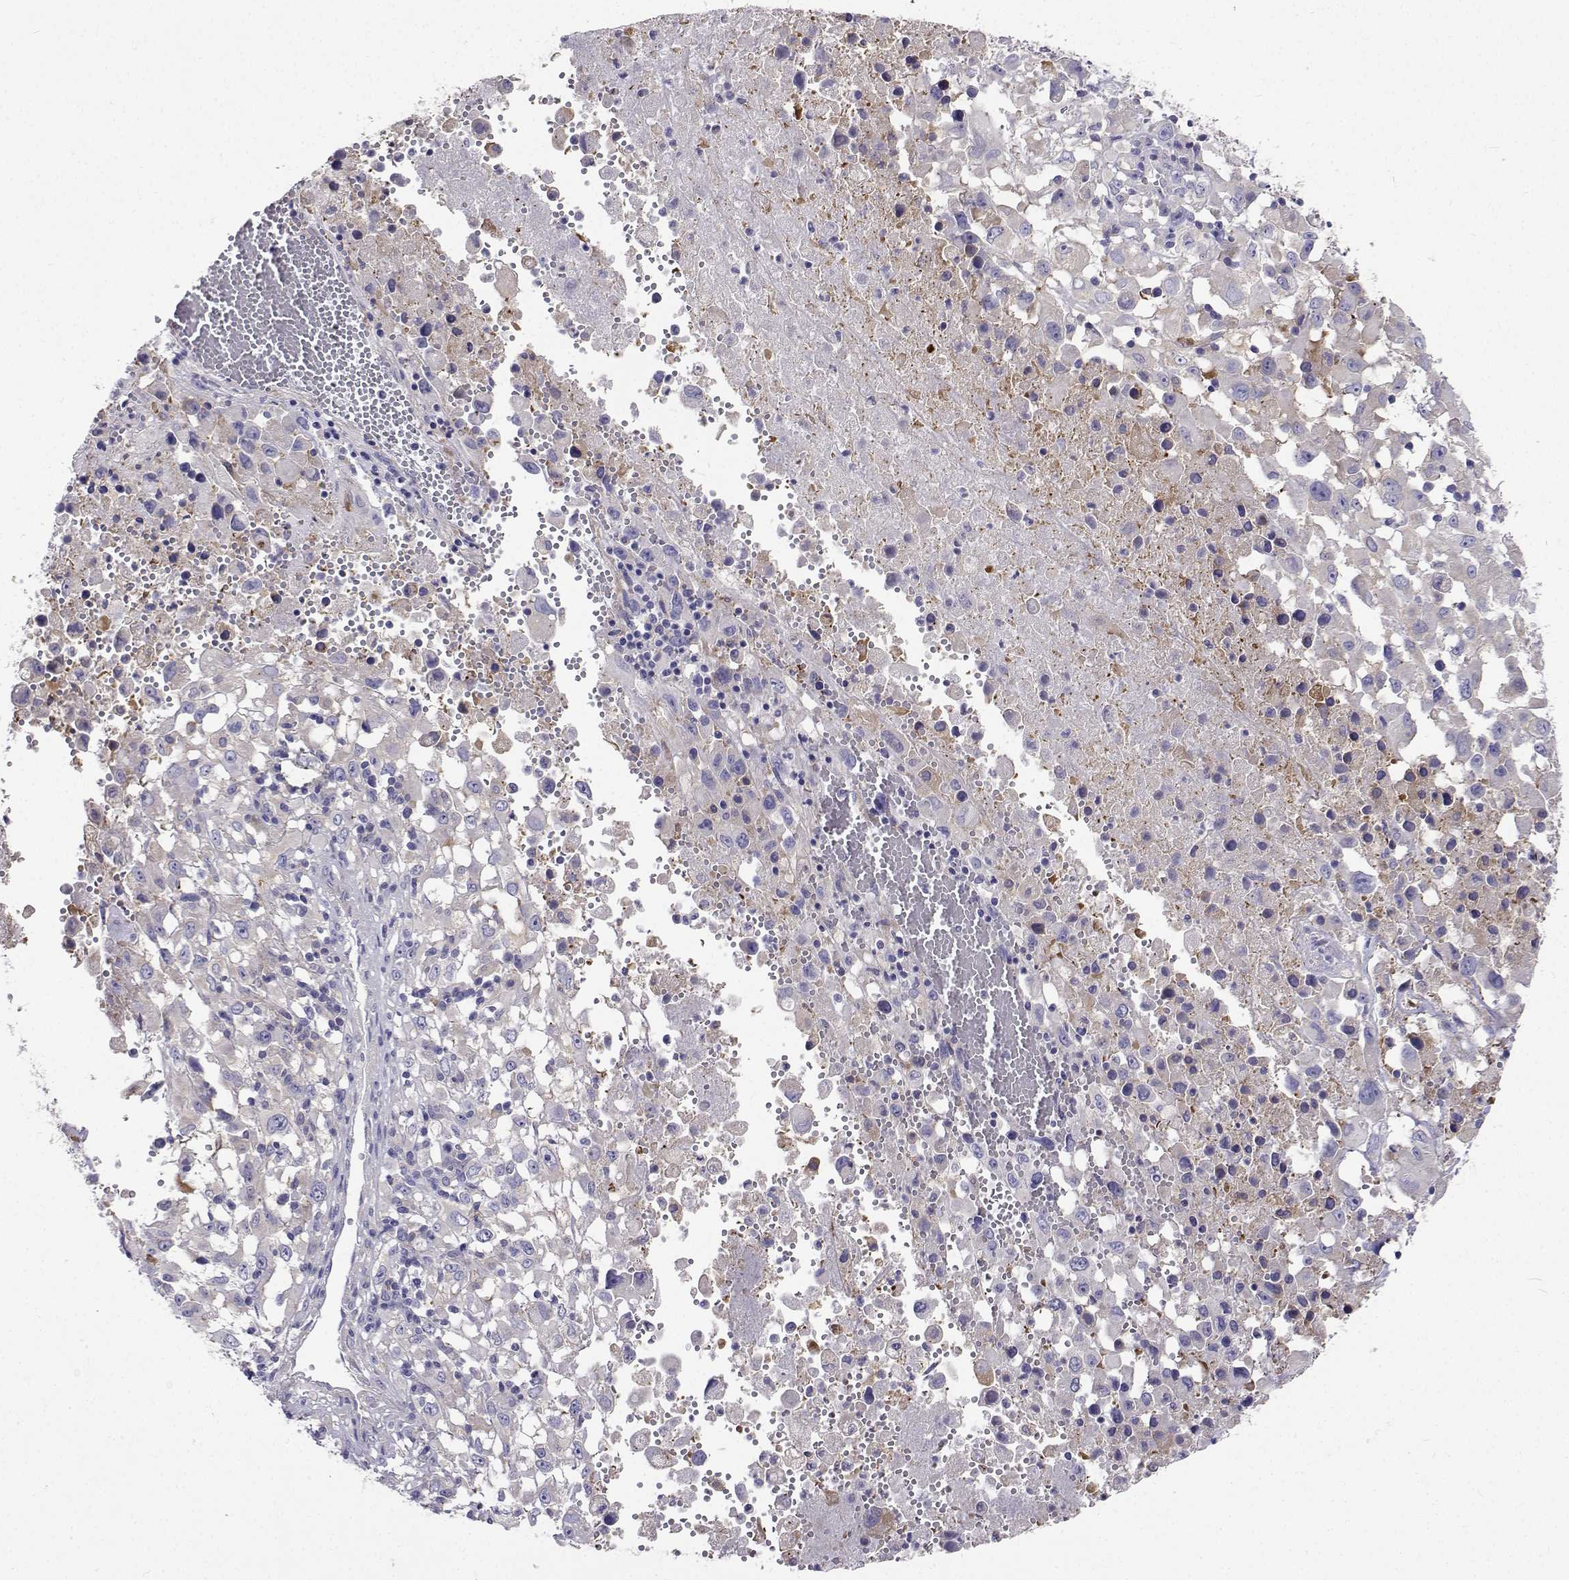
{"staining": {"intensity": "negative", "quantity": "none", "location": "none"}, "tissue": "melanoma", "cell_type": "Tumor cells", "image_type": "cancer", "snomed": [{"axis": "morphology", "description": "Malignant melanoma, Metastatic site"}, {"axis": "topography", "description": "Soft tissue"}], "caption": "An immunohistochemistry micrograph of melanoma is shown. There is no staining in tumor cells of melanoma.", "gene": "LHFPL7", "patient": {"sex": "male", "age": 50}}